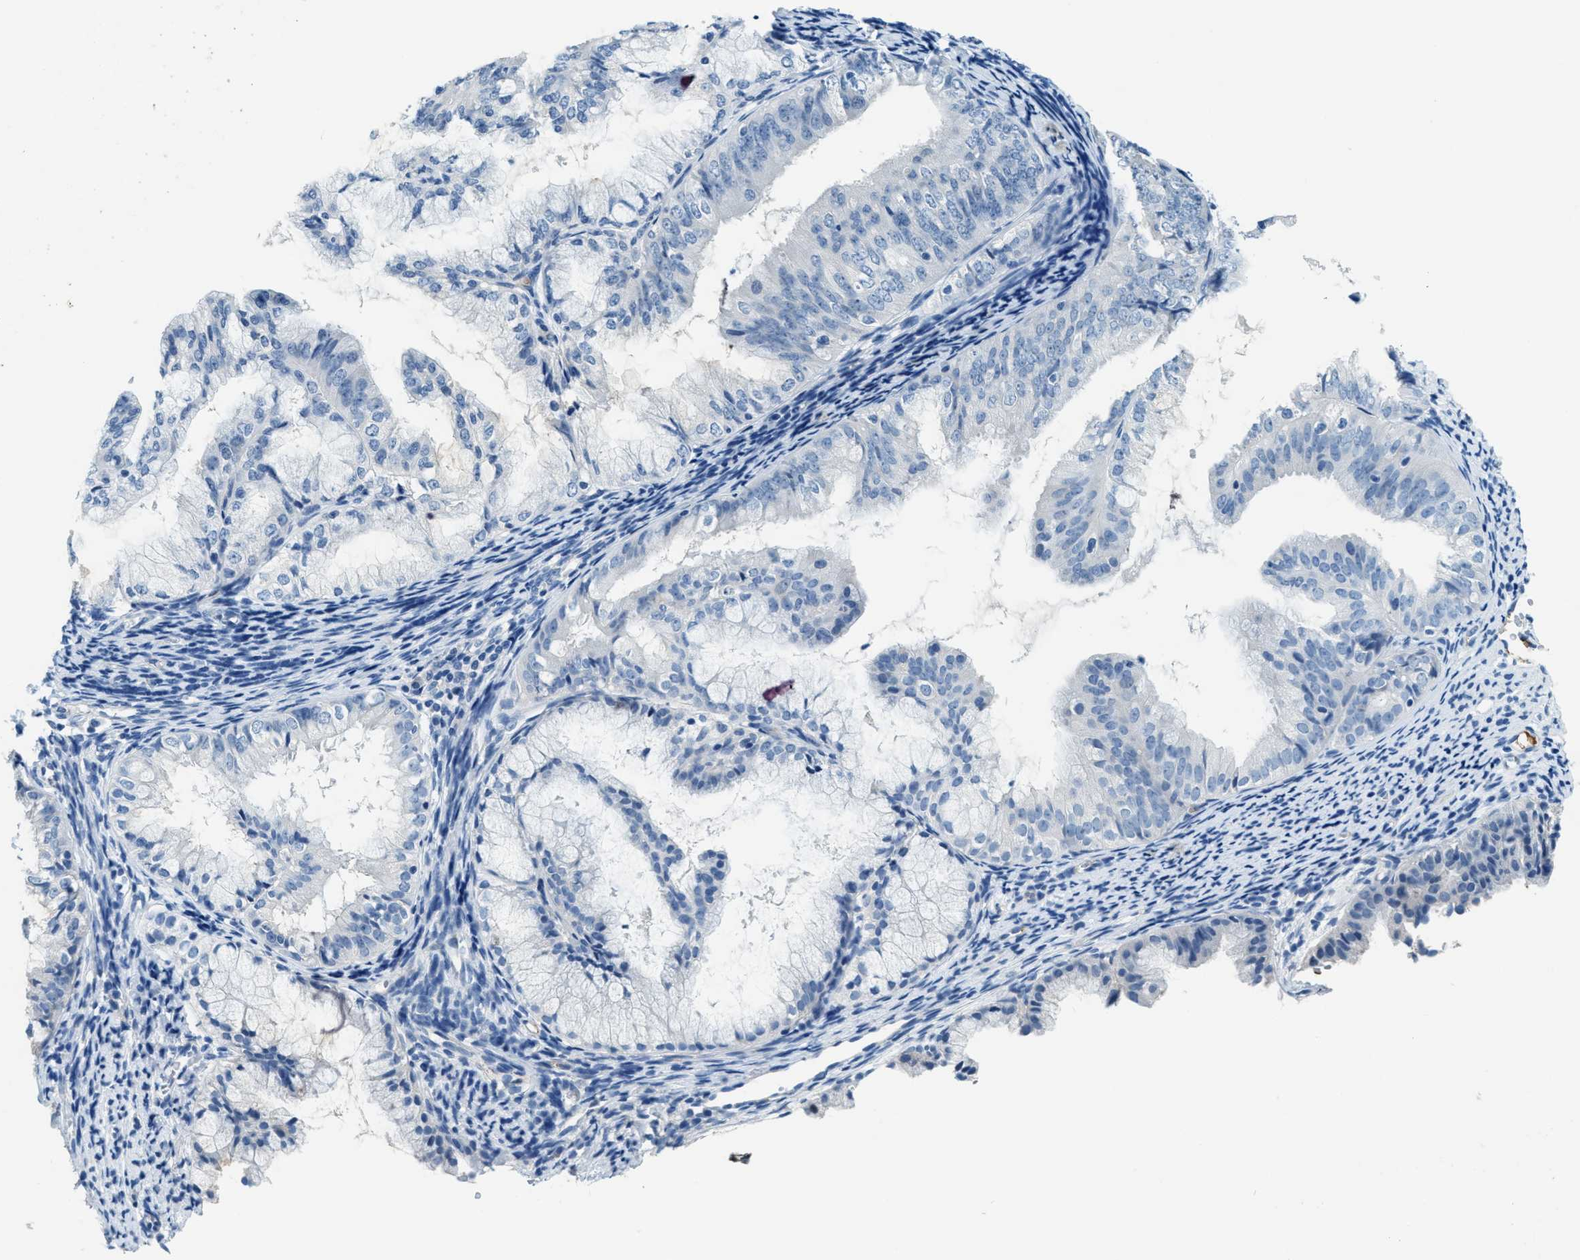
{"staining": {"intensity": "negative", "quantity": "none", "location": "none"}, "tissue": "endometrial cancer", "cell_type": "Tumor cells", "image_type": "cancer", "snomed": [{"axis": "morphology", "description": "Adenocarcinoma, NOS"}, {"axis": "topography", "description": "Endometrium"}], "caption": "Tumor cells show no significant staining in endometrial cancer.", "gene": "A2M", "patient": {"sex": "female", "age": 63}}